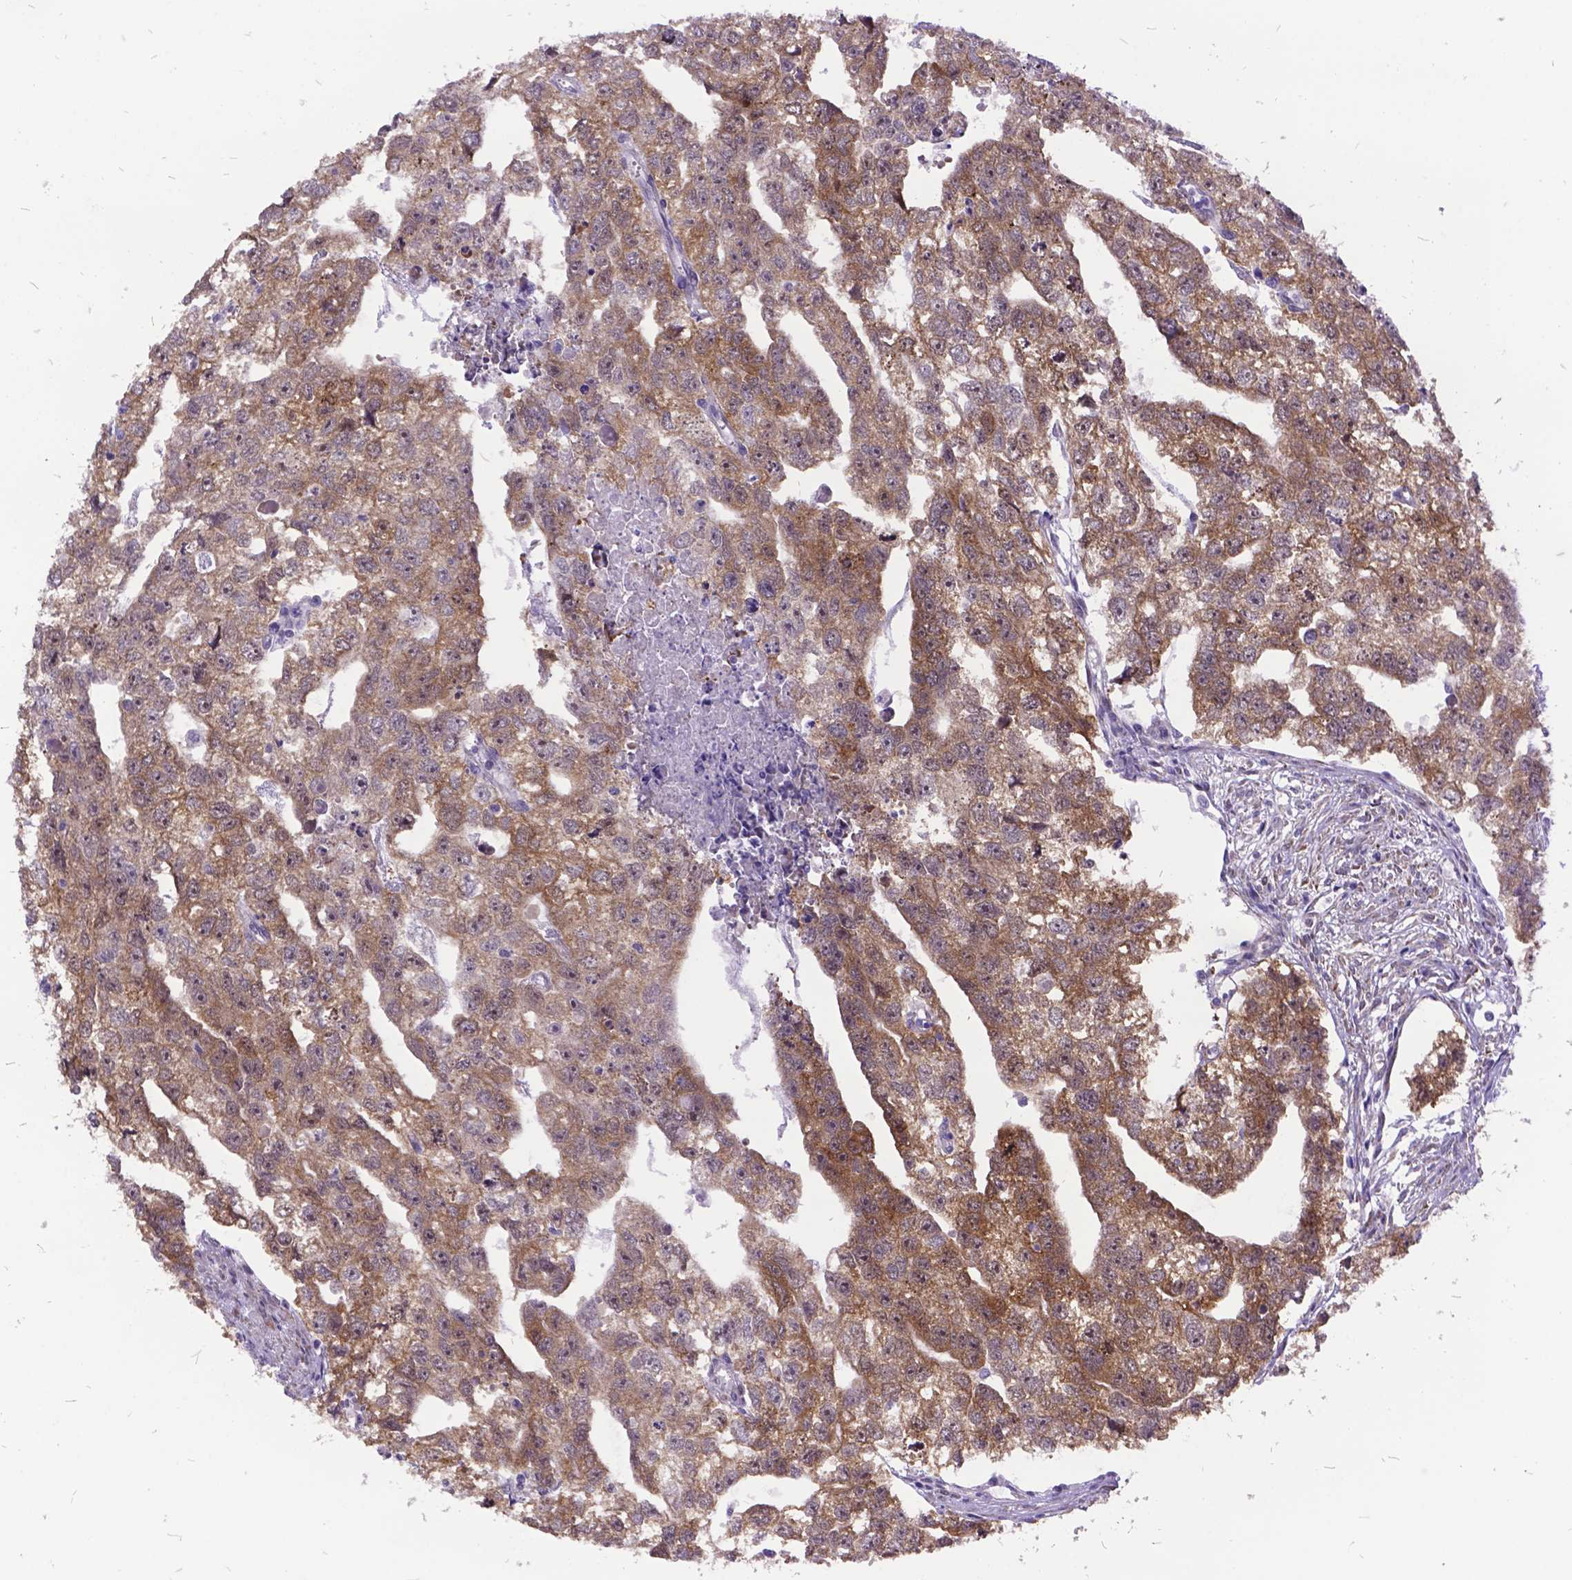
{"staining": {"intensity": "weak", "quantity": ">75%", "location": "cytoplasmic/membranous"}, "tissue": "testis cancer", "cell_type": "Tumor cells", "image_type": "cancer", "snomed": [{"axis": "morphology", "description": "Carcinoma, Embryonal, NOS"}, {"axis": "morphology", "description": "Teratoma, malignant, NOS"}, {"axis": "topography", "description": "Testis"}], "caption": "Immunohistochemistry (IHC) (DAB) staining of testis cancer demonstrates weak cytoplasmic/membranous protein positivity in approximately >75% of tumor cells. The staining is performed using DAB (3,3'-diaminobenzidine) brown chromogen to label protein expression. The nuclei are counter-stained blue using hematoxylin.", "gene": "GRB7", "patient": {"sex": "male", "age": 44}}